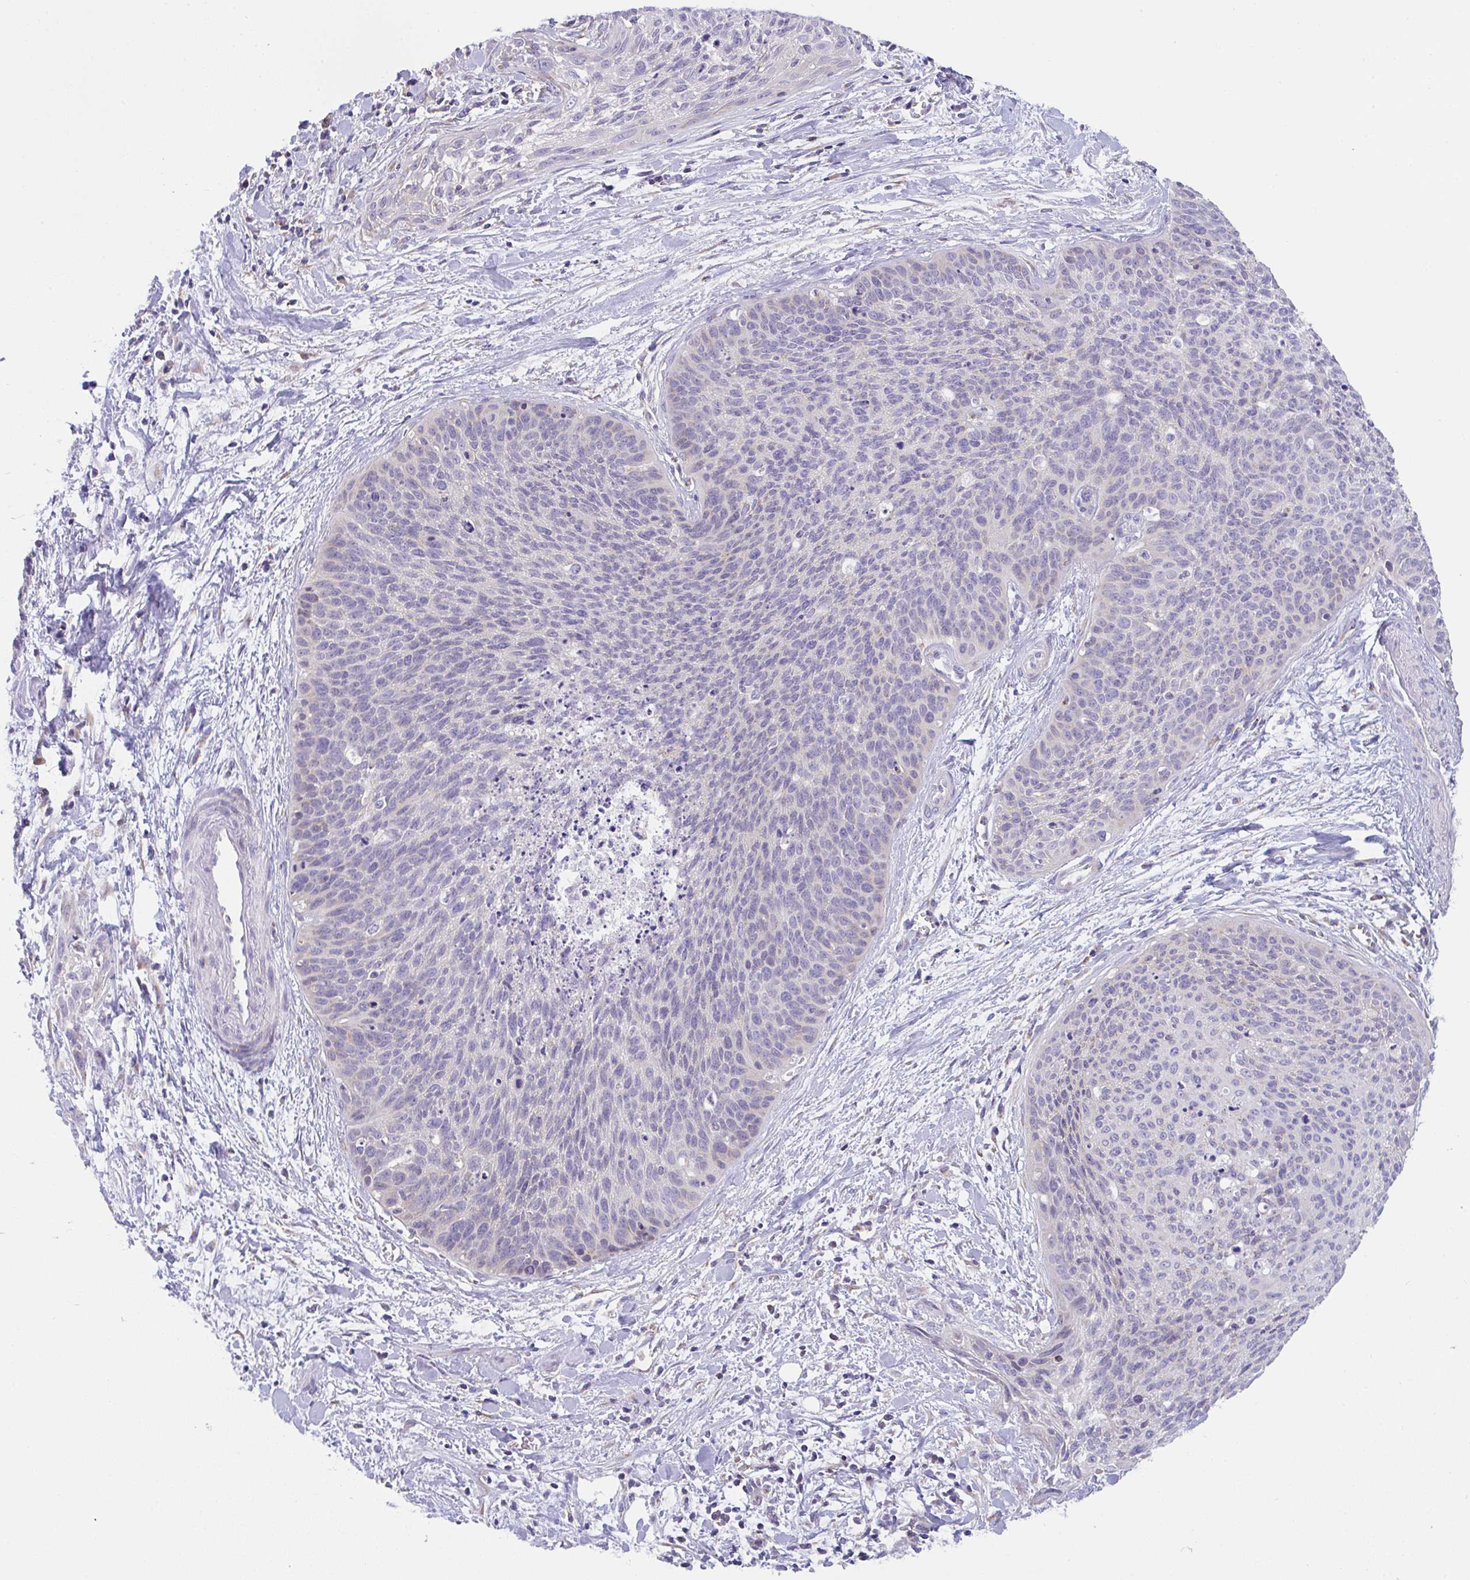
{"staining": {"intensity": "negative", "quantity": "none", "location": "none"}, "tissue": "cervical cancer", "cell_type": "Tumor cells", "image_type": "cancer", "snomed": [{"axis": "morphology", "description": "Squamous cell carcinoma, NOS"}, {"axis": "topography", "description": "Cervix"}], "caption": "DAB immunohistochemical staining of cervical squamous cell carcinoma shows no significant staining in tumor cells.", "gene": "MIA3", "patient": {"sex": "female", "age": 55}}